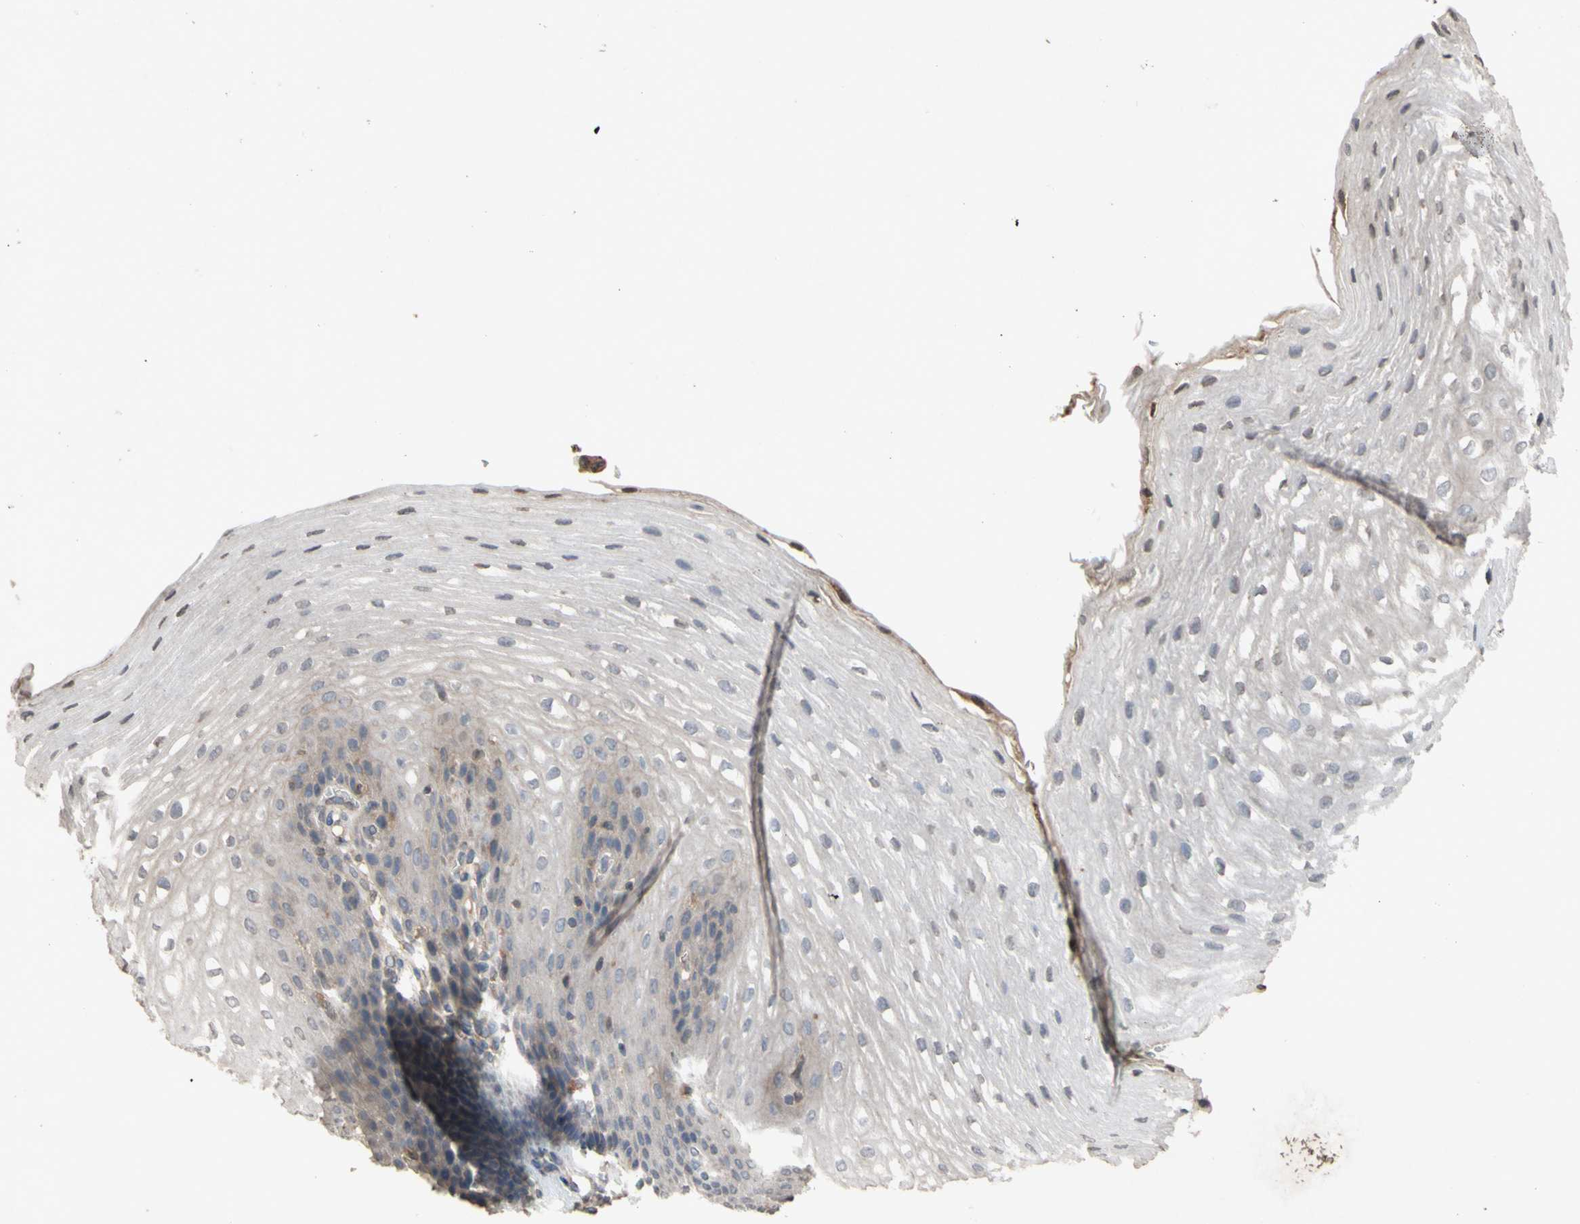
{"staining": {"intensity": "weak", "quantity": "<25%", "location": "cytoplasmic/membranous"}, "tissue": "esophagus", "cell_type": "Squamous epithelial cells", "image_type": "normal", "snomed": [{"axis": "morphology", "description": "Normal tissue, NOS"}, {"axis": "topography", "description": "Esophagus"}], "caption": "An IHC histopathology image of unremarkable esophagus is shown. There is no staining in squamous epithelial cells of esophagus. (Stains: DAB IHC with hematoxylin counter stain, Microscopy: brightfield microscopy at high magnification).", "gene": "NECTIN3", "patient": {"sex": "male", "age": 48}}